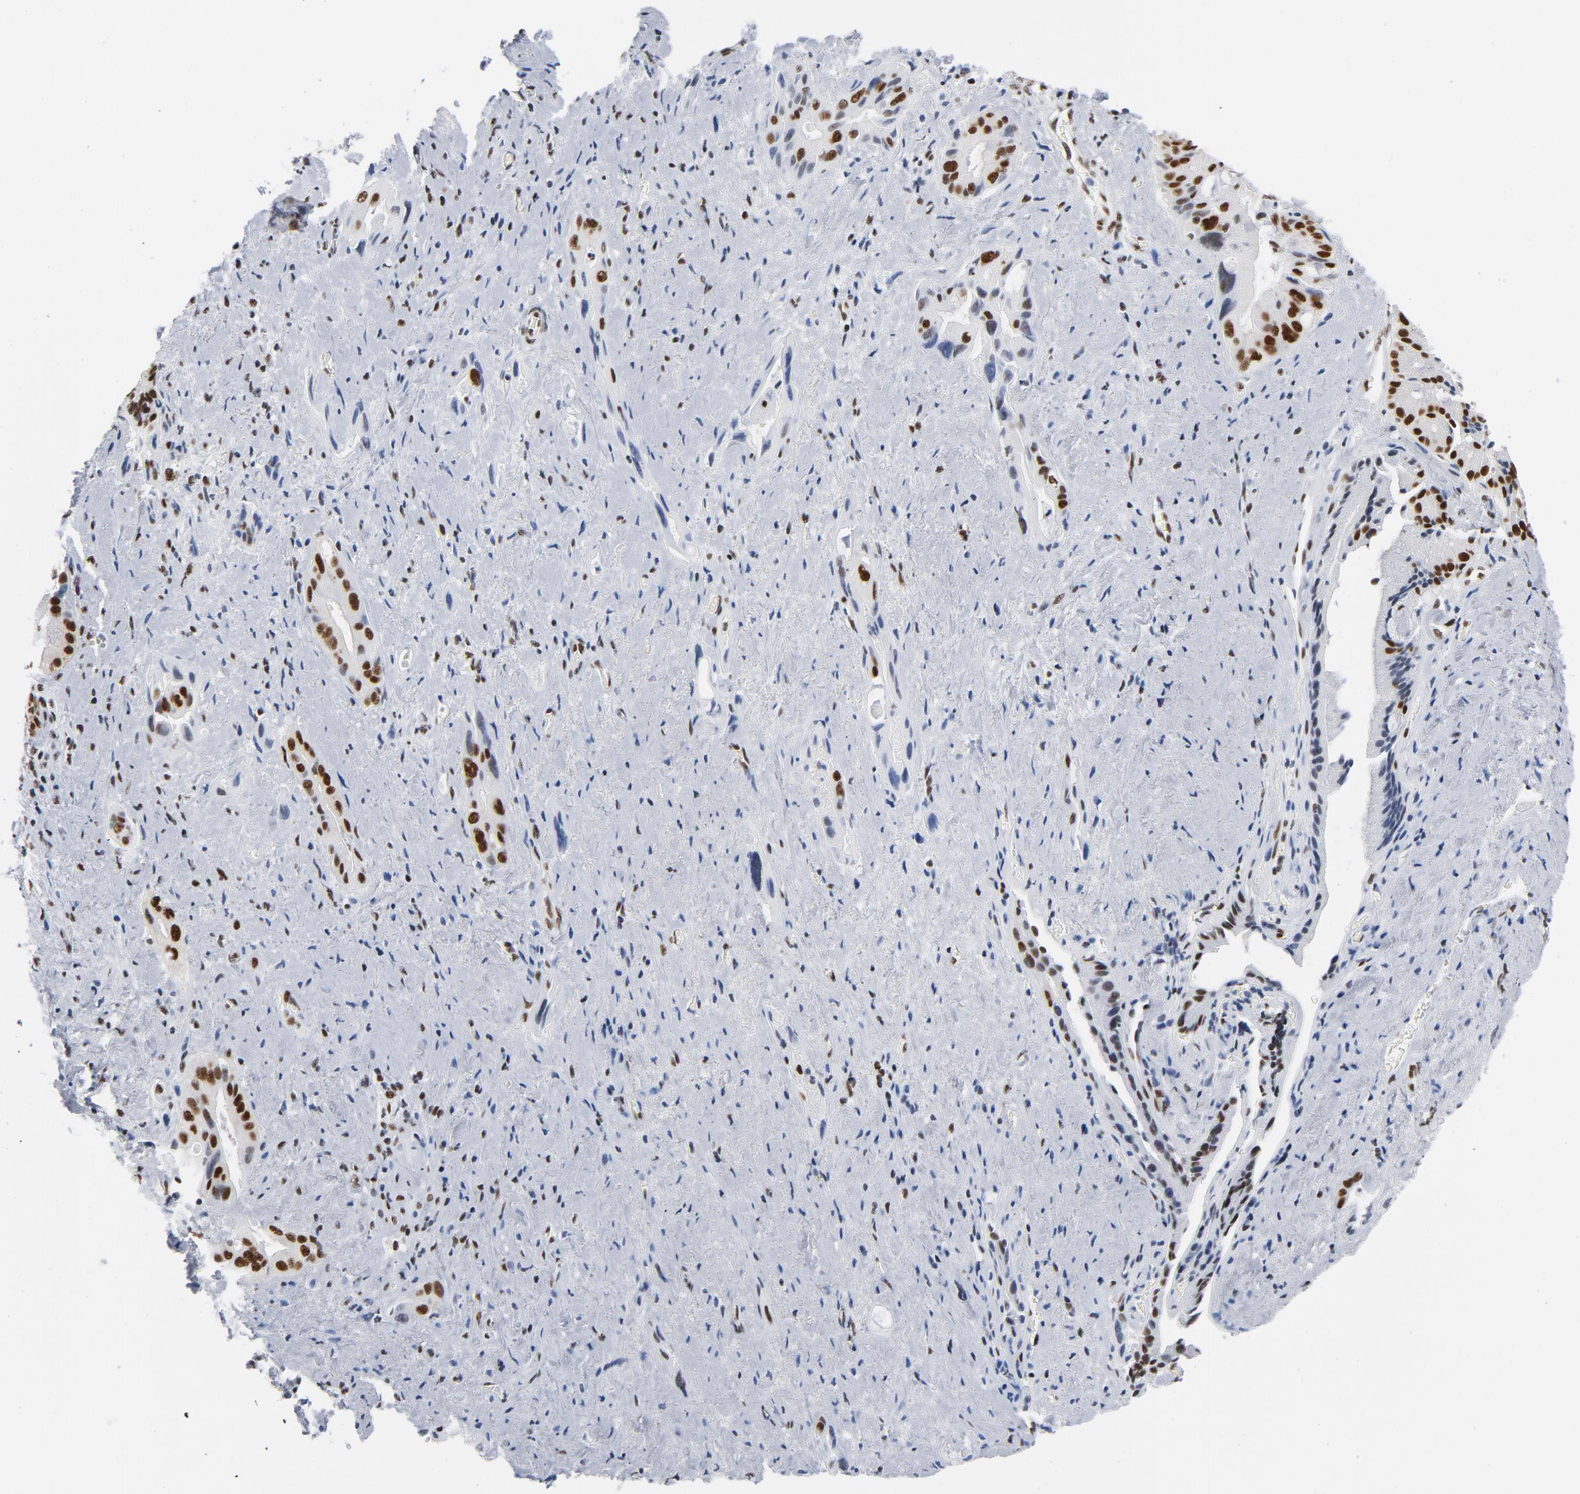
{"staining": {"intensity": "strong", "quantity": ">75%", "location": "nuclear"}, "tissue": "pancreatic cancer", "cell_type": "Tumor cells", "image_type": "cancer", "snomed": [{"axis": "morphology", "description": "Adenocarcinoma, NOS"}, {"axis": "topography", "description": "Pancreas"}], "caption": "IHC (DAB) staining of human adenocarcinoma (pancreatic) shows strong nuclear protein expression in approximately >75% of tumor cells.", "gene": "CSTF2", "patient": {"sex": "male", "age": 77}}